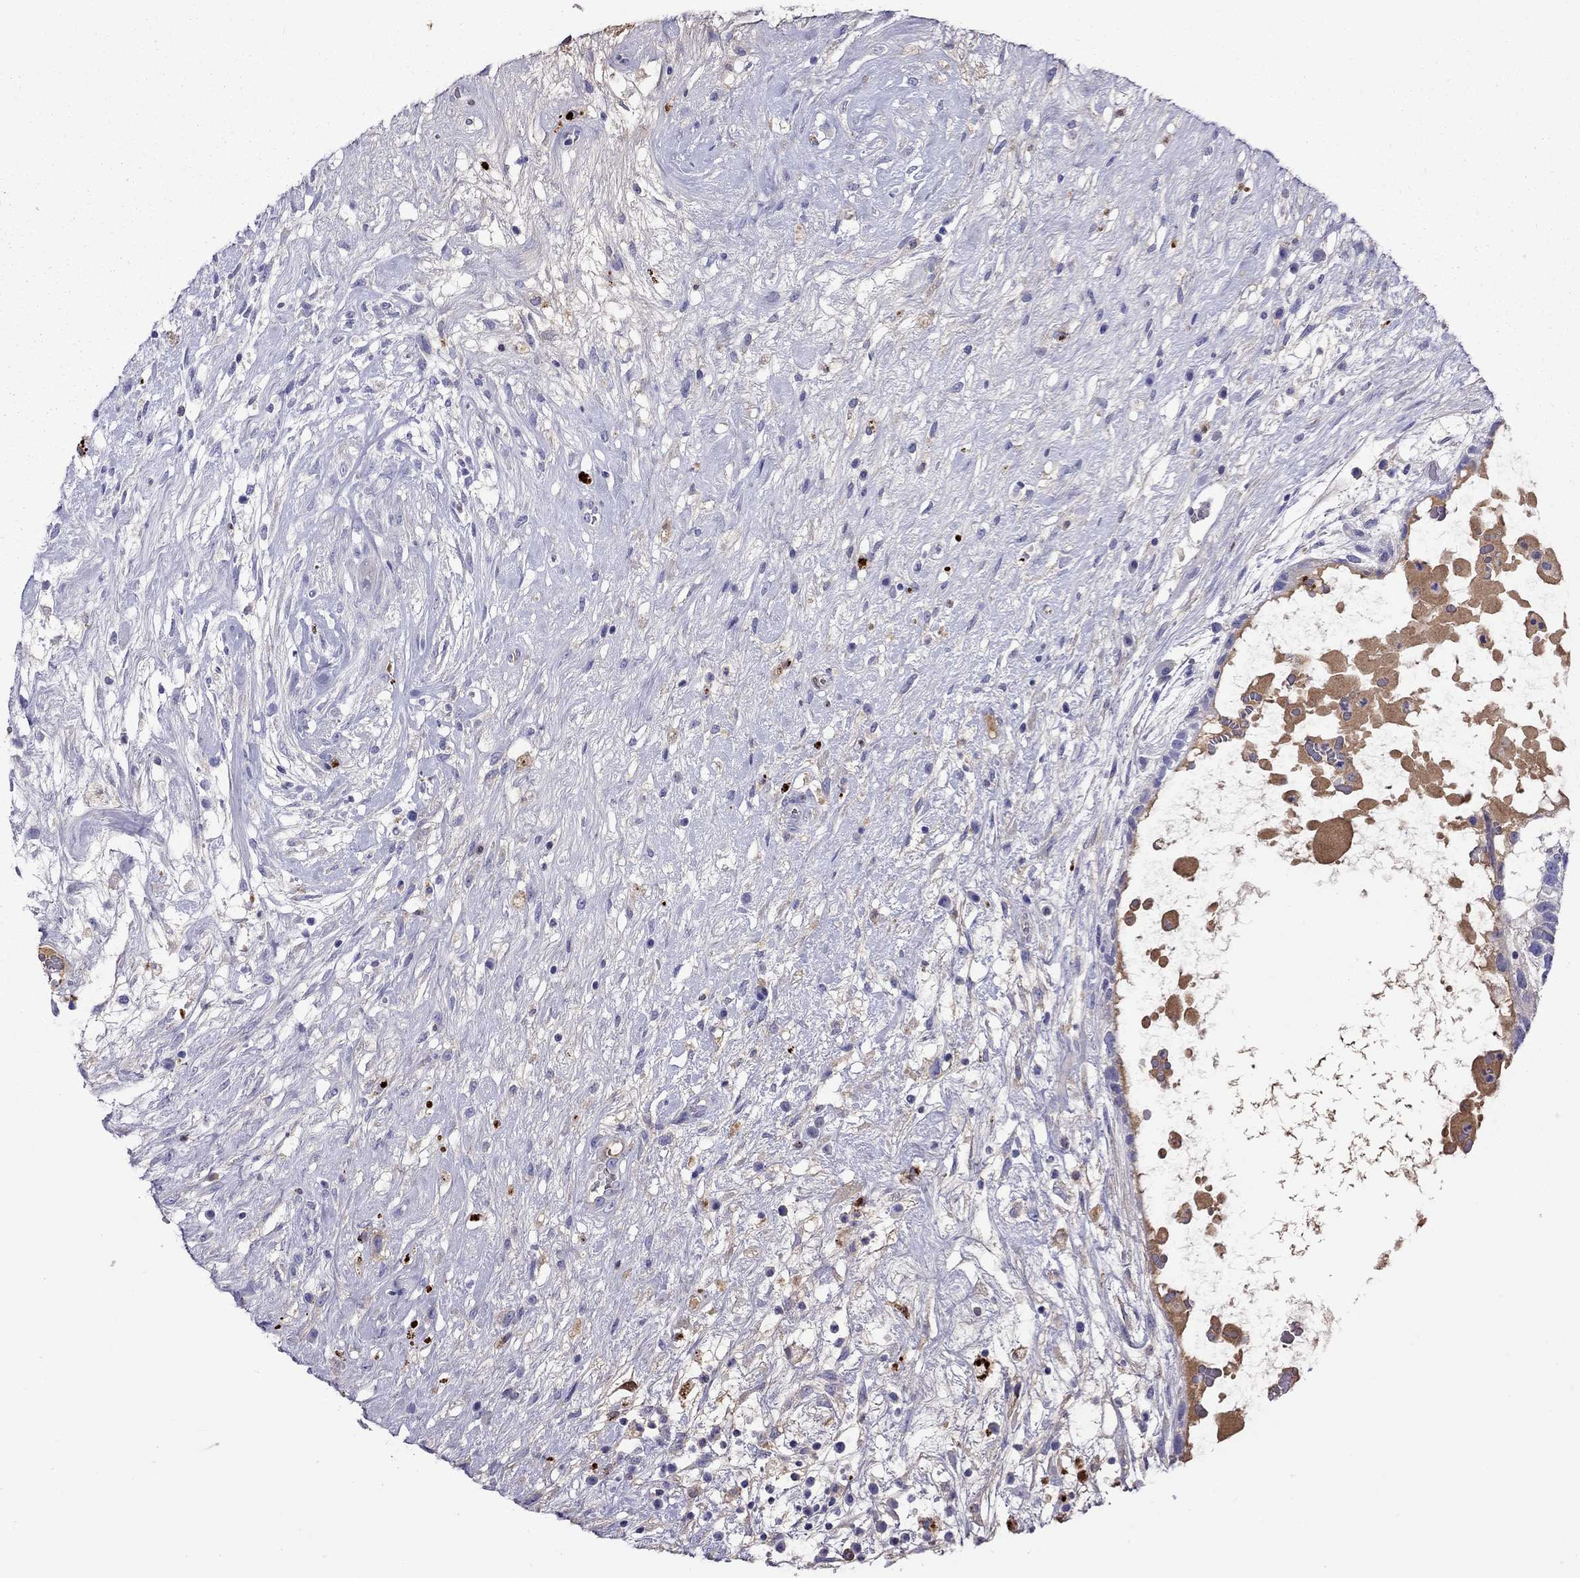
{"staining": {"intensity": "negative", "quantity": "none", "location": "none"}, "tissue": "testis cancer", "cell_type": "Tumor cells", "image_type": "cancer", "snomed": [{"axis": "morphology", "description": "Normal tissue, NOS"}, {"axis": "morphology", "description": "Carcinoma, Embryonal, NOS"}, {"axis": "topography", "description": "Testis"}], "caption": "A histopathology image of human testis cancer is negative for staining in tumor cells.", "gene": "SERPINA3", "patient": {"sex": "male", "age": 32}}